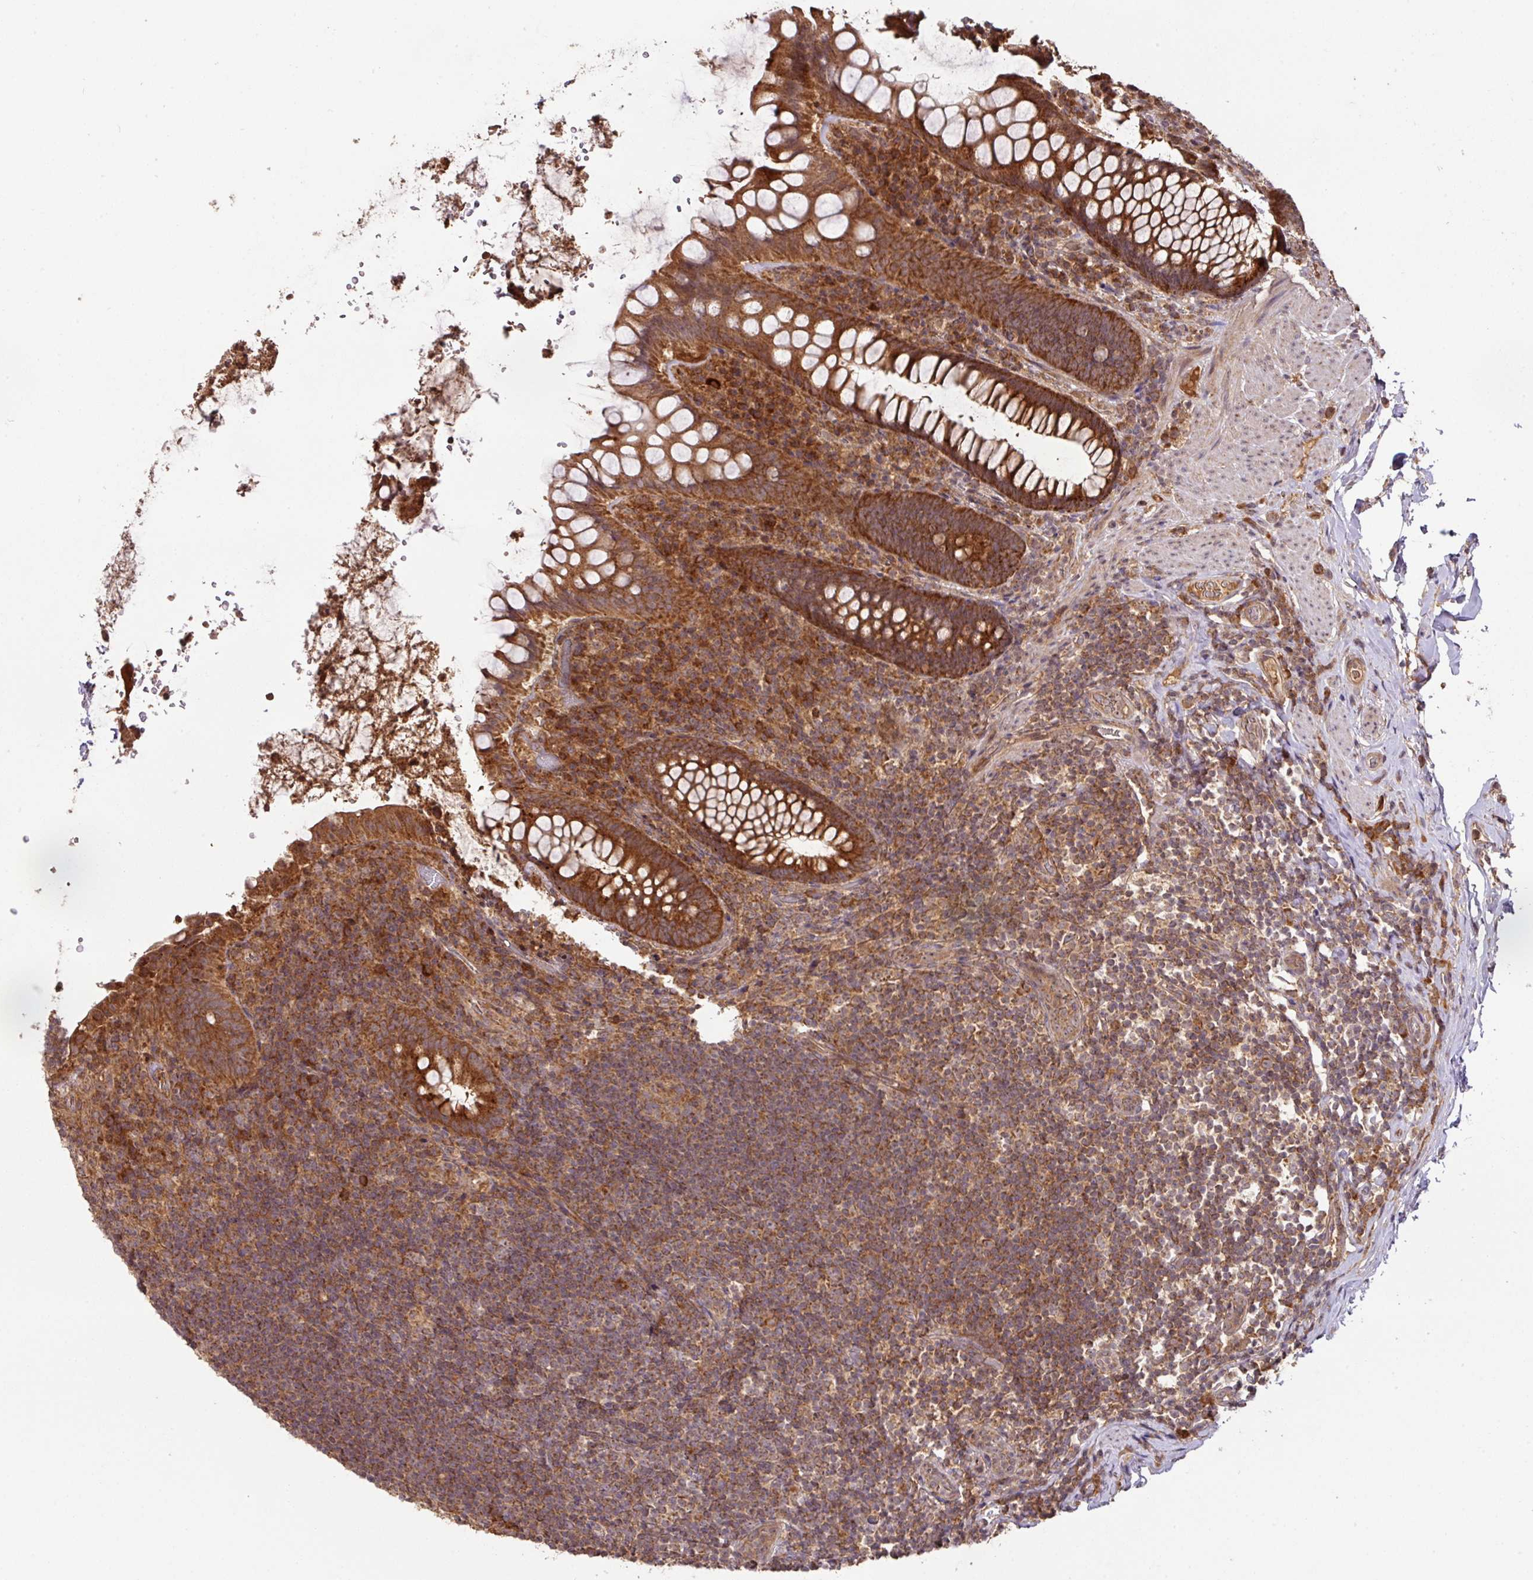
{"staining": {"intensity": "strong", "quantity": ">75%", "location": "cytoplasmic/membranous"}, "tissue": "rectum", "cell_type": "Glandular cells", "image_type": "normal", "snomed": [{"axis": "morphology", "description": "Normal tissue, NOS"}, {"axis": "topography", "description": "Rectum"}], "caption": "Immunohistochemistry histopathology image of benign rectum stained for a protein (brown), which reveals high levels of strong cytoplasmic/membranous positivity in approximately >75% of glandular cells.", "gene": "MRRF", "patient": {"sex": "female", "age": 69}}